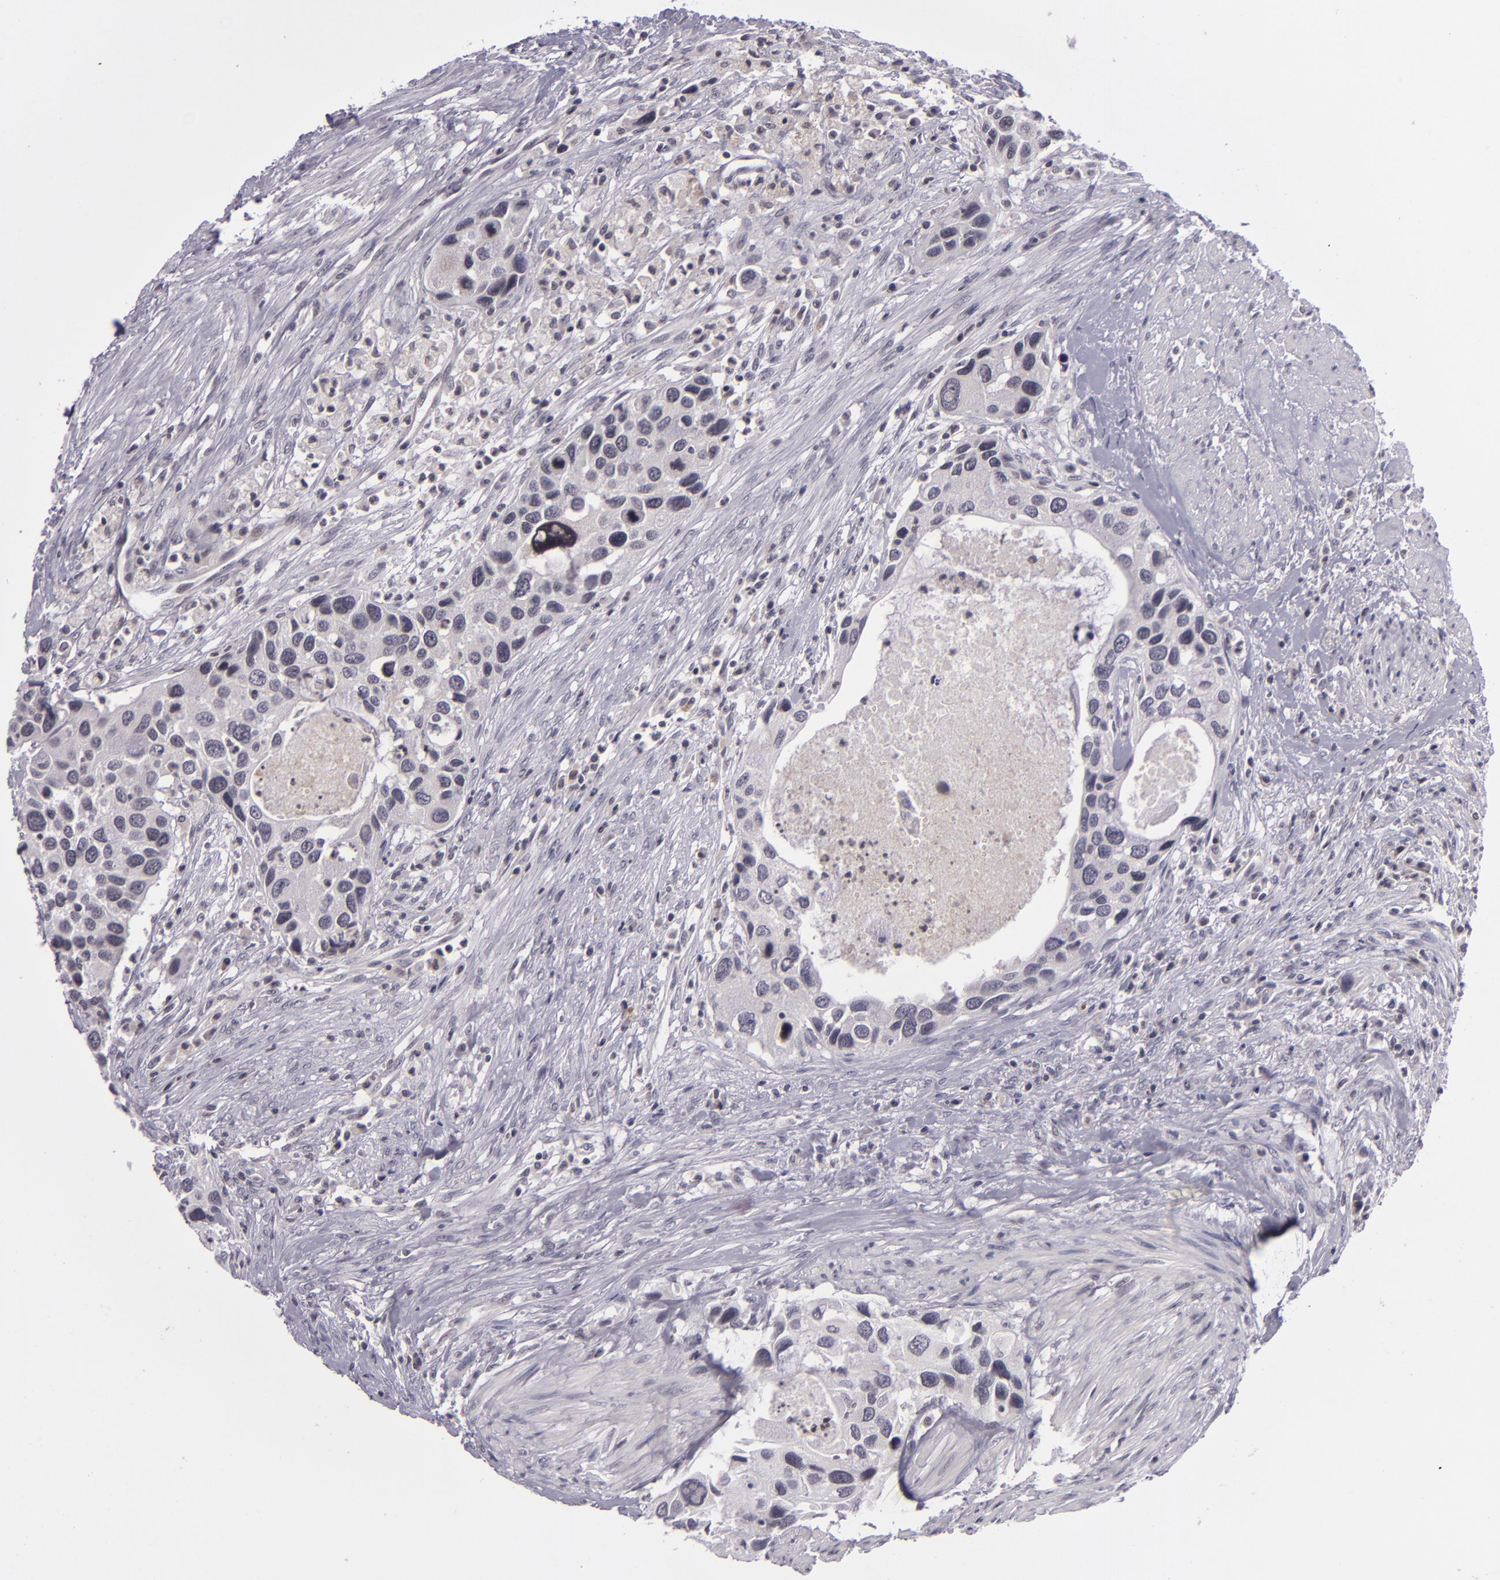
{"staining": {"intensity": "negative", "quantity": "none", "location": "none"}, "tissue": "urothelial cancer", "cell_type": "Tumor cells", "image_type": "cancer", "snomed": [{"axis": "morphology", "description": "Urothelial carcinoma, High grade"}, {"axis": "topography", "description": "Urinary bladder"}], "caption": "Immunohistochemical staining of high-grade urothelial carcinoma reveals no significant staining in tumor cells.", "gene": "CASP8", "patient": {"sex": "male", "age": 66}}